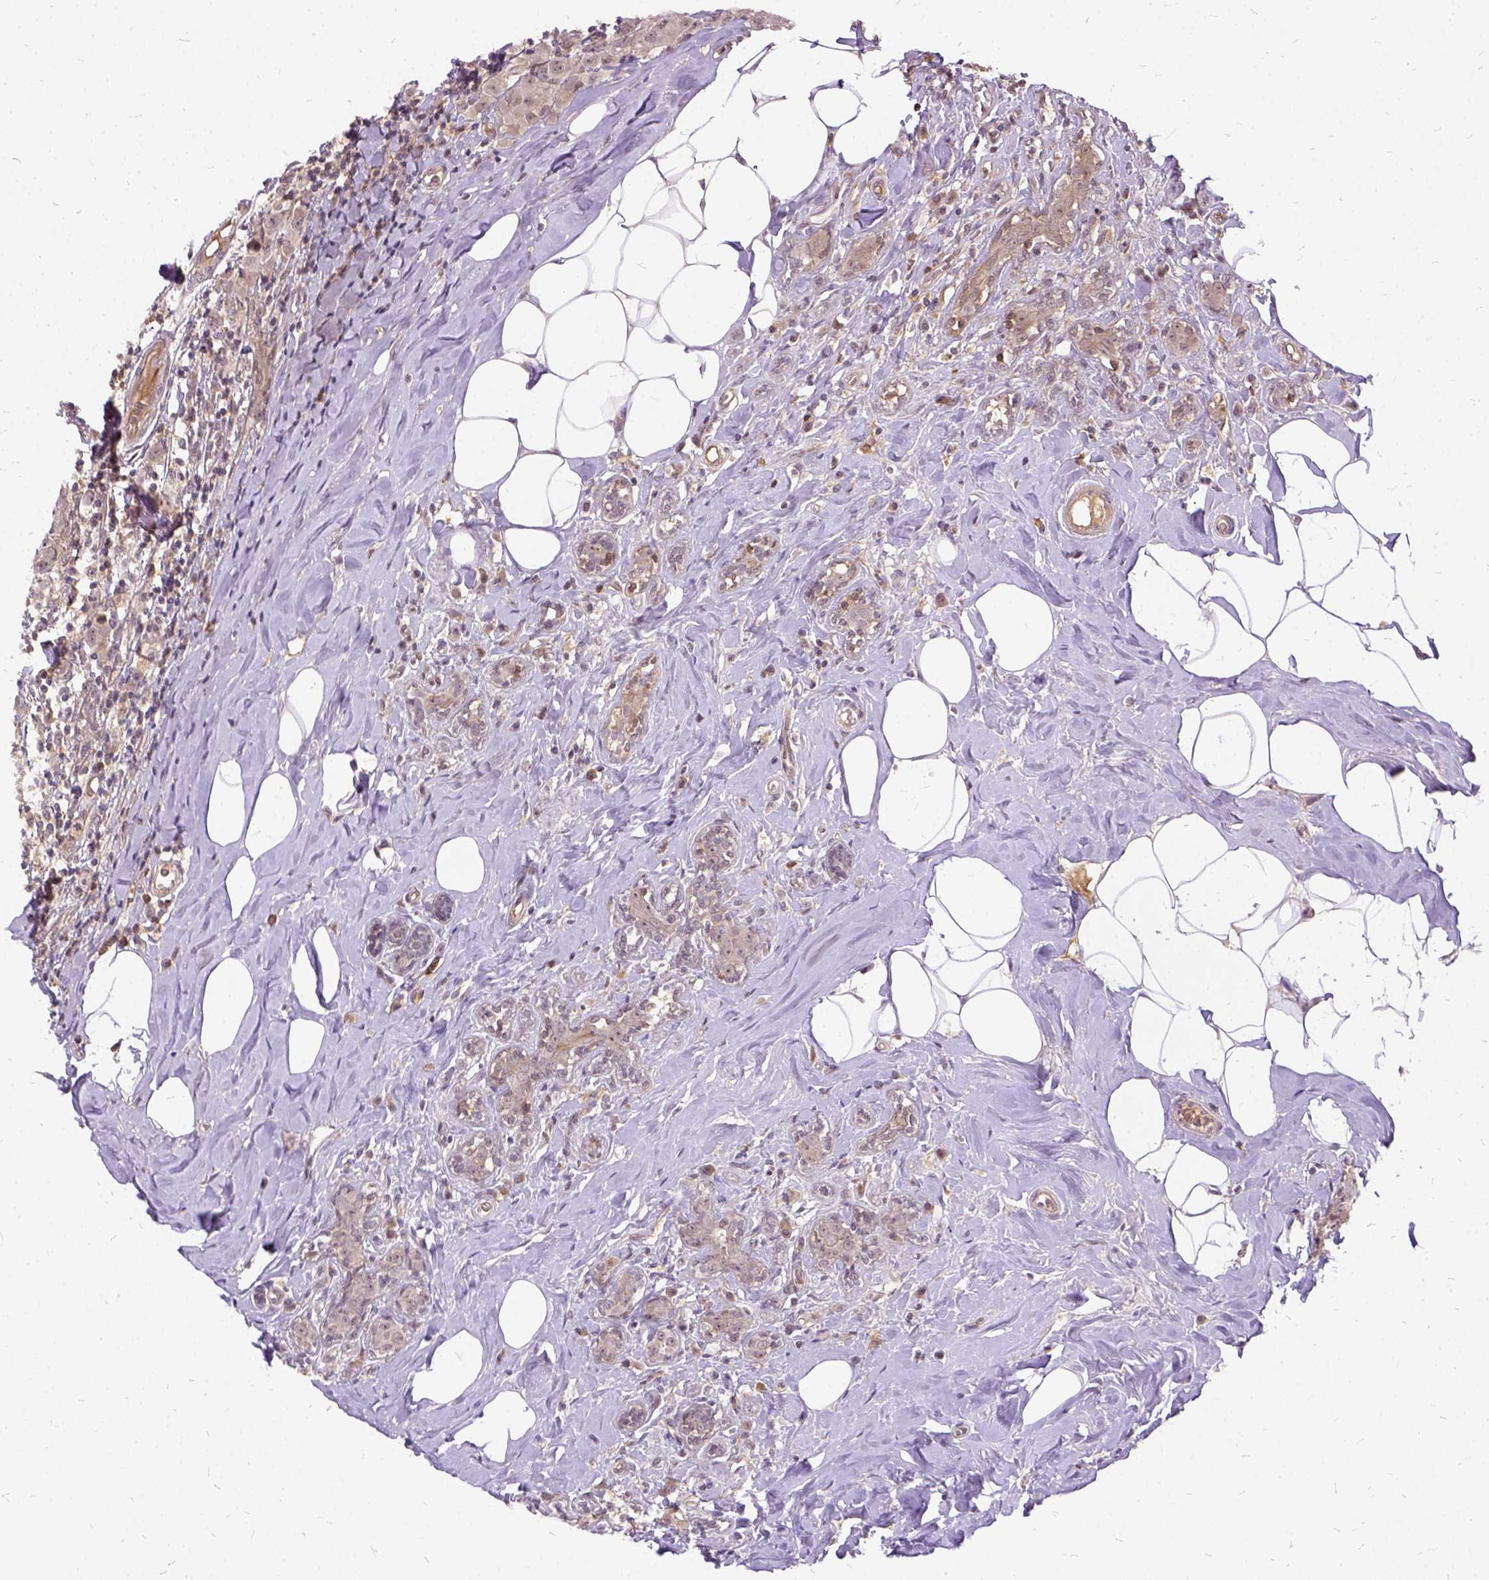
{"staining": {"intensity": "negative", "quantity": "none", "location": "none"}, "tissue": "breast cancer", "cell_type": "Tumor cells", "image_type": "cancer", "snomed": [{"axis": "morphology", "description": "Normal tissue, NOS"}, {"axis": "morphology", "description": "Duct carcinoma"}, {"axis": "topography", "description": "Breast"}], "caption": "Human breast cancer (invasive ductal carcinoma) stained for a protein using IHC shows no positivity in tumor cells.", "gene": "ILRUN", "patient": {"sex": "female", "age": 43}}